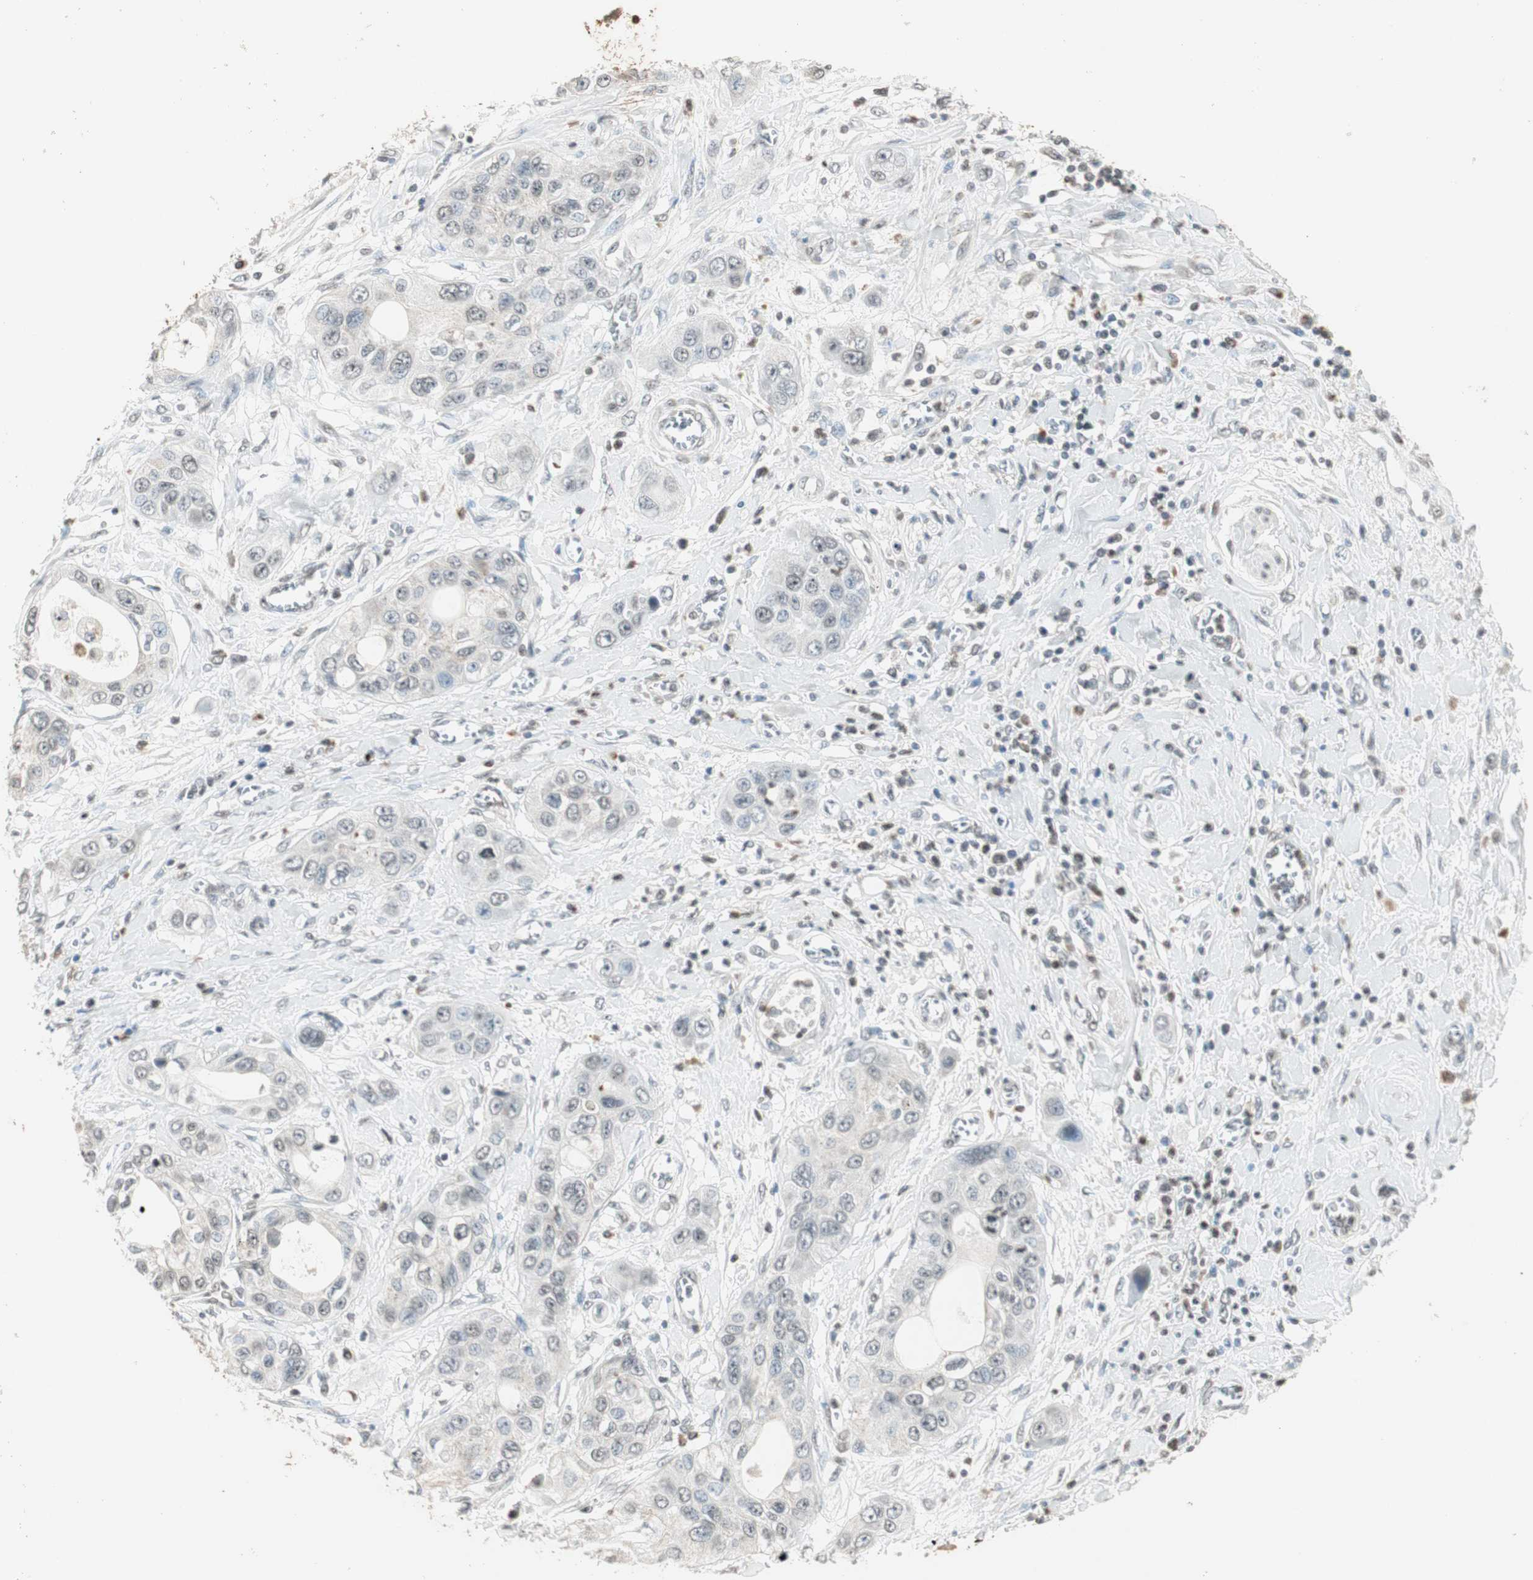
{"staining": {"intensity": "negative", "quantity": "none", "location": "none"}, "tissue": "pancreatic cancer", "cell_type": "Tumor cells", "image_type": "cancer", "snomed": [{"axis": "morphology", "description": "Adenocarcinoma, NOS"}, {"axis": "topography", "description": "Pancreas"}], "caption": "This is an immunohistochemistry (IHC) image of human pancreatic adenocarcinoma. There is no staining in tumor cells.", "gene": "PRELID1", "patient": {"sex": "female", "age": 70}}